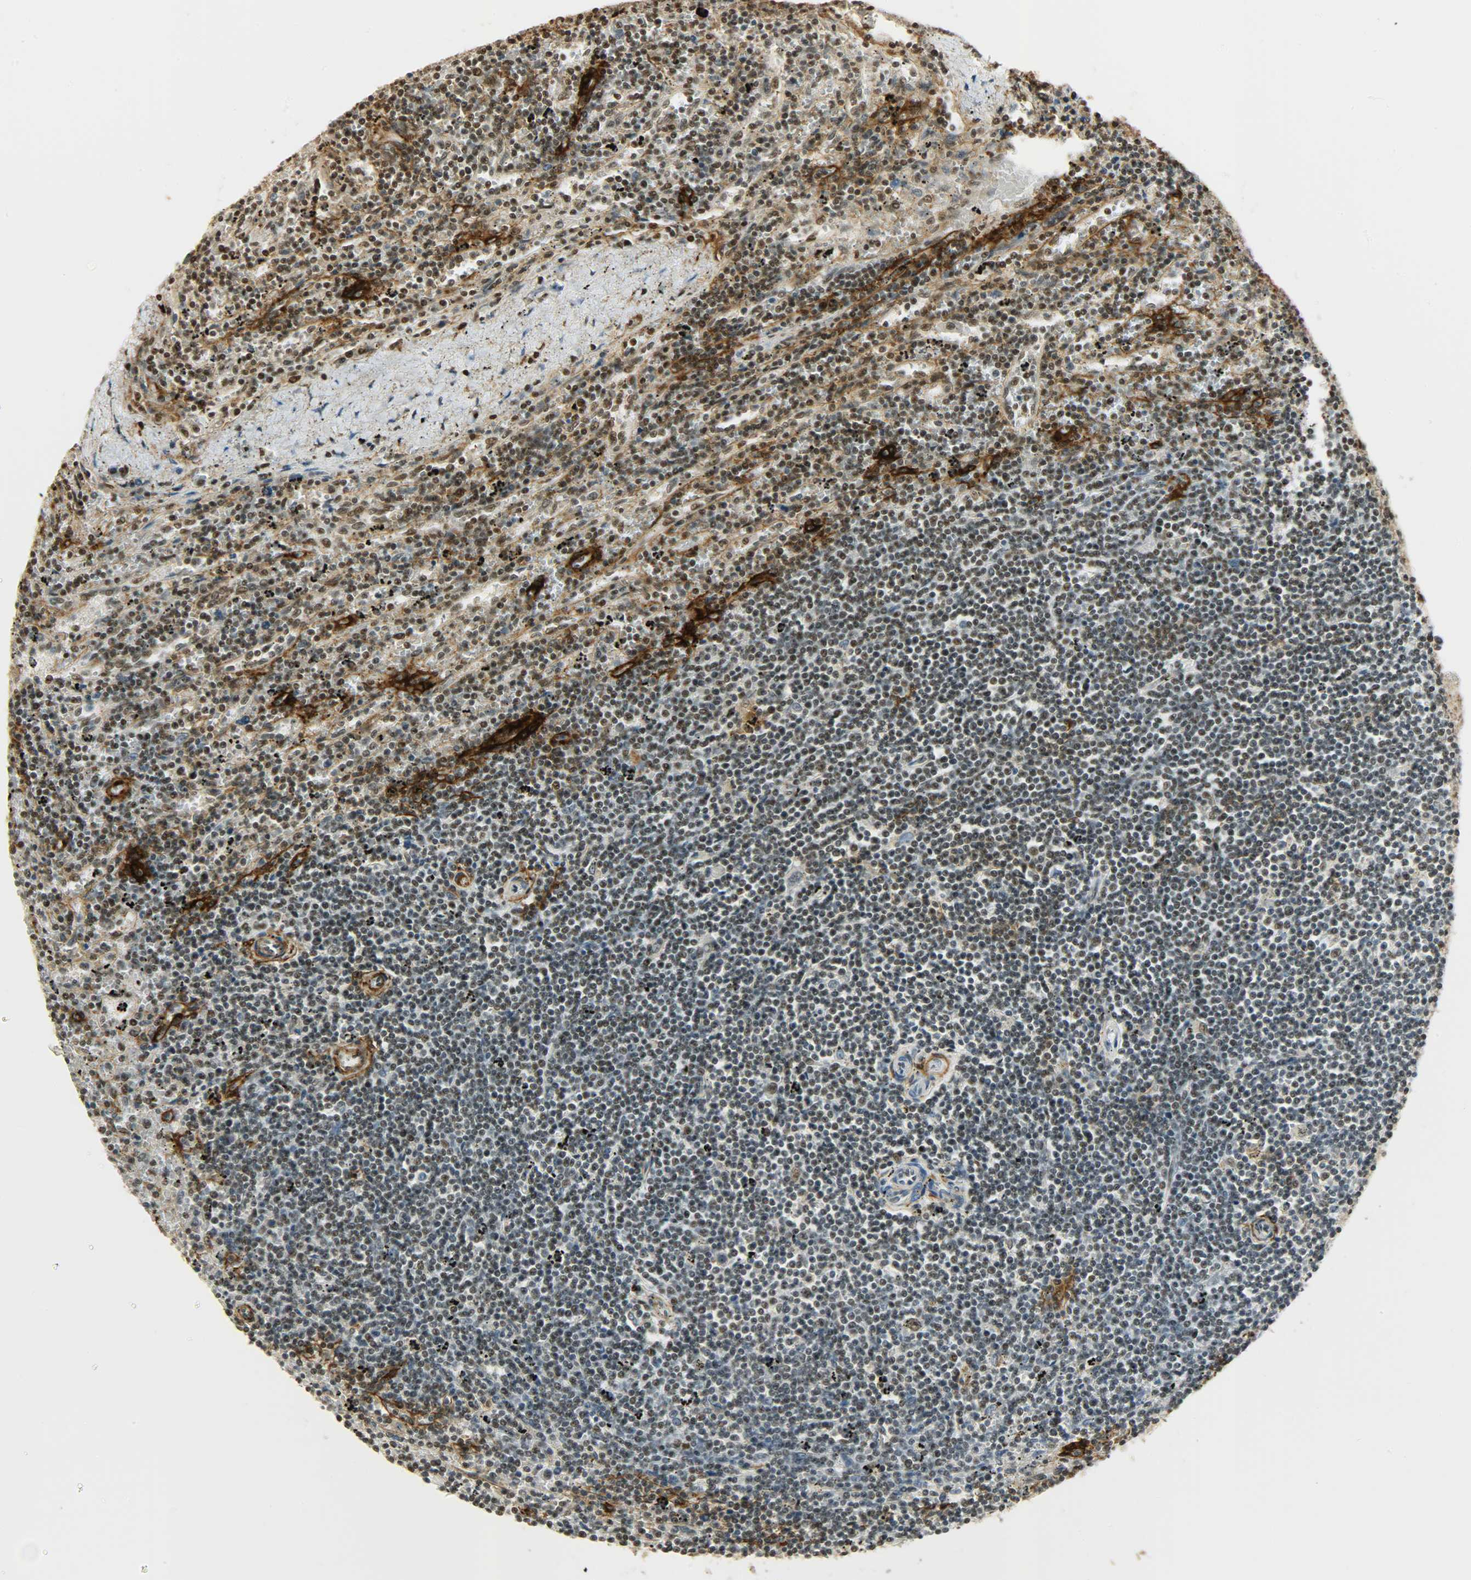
{"staining": {"intensity": "strong", "quantity": "<25%", "location": "cytoplasmic/membranous"}, "tissue": "lymphoma", "cell_type": "Tumor cells", "image_type": "cancer", "snomed": [{"axis": "morphology", "description": "Malignant lymphoma, non-Hodgkin's type, Low grade"}, {"axis": "topography", "description": "Spleen"}], "caption": "Immunohistochemistry of lymphoma shows medium levels of strong cytoplasmic/membranous positivity in approximately <25% of tumor cells.", "gene": "NGFR", "patient": {"sex": "male", "age": 76}}